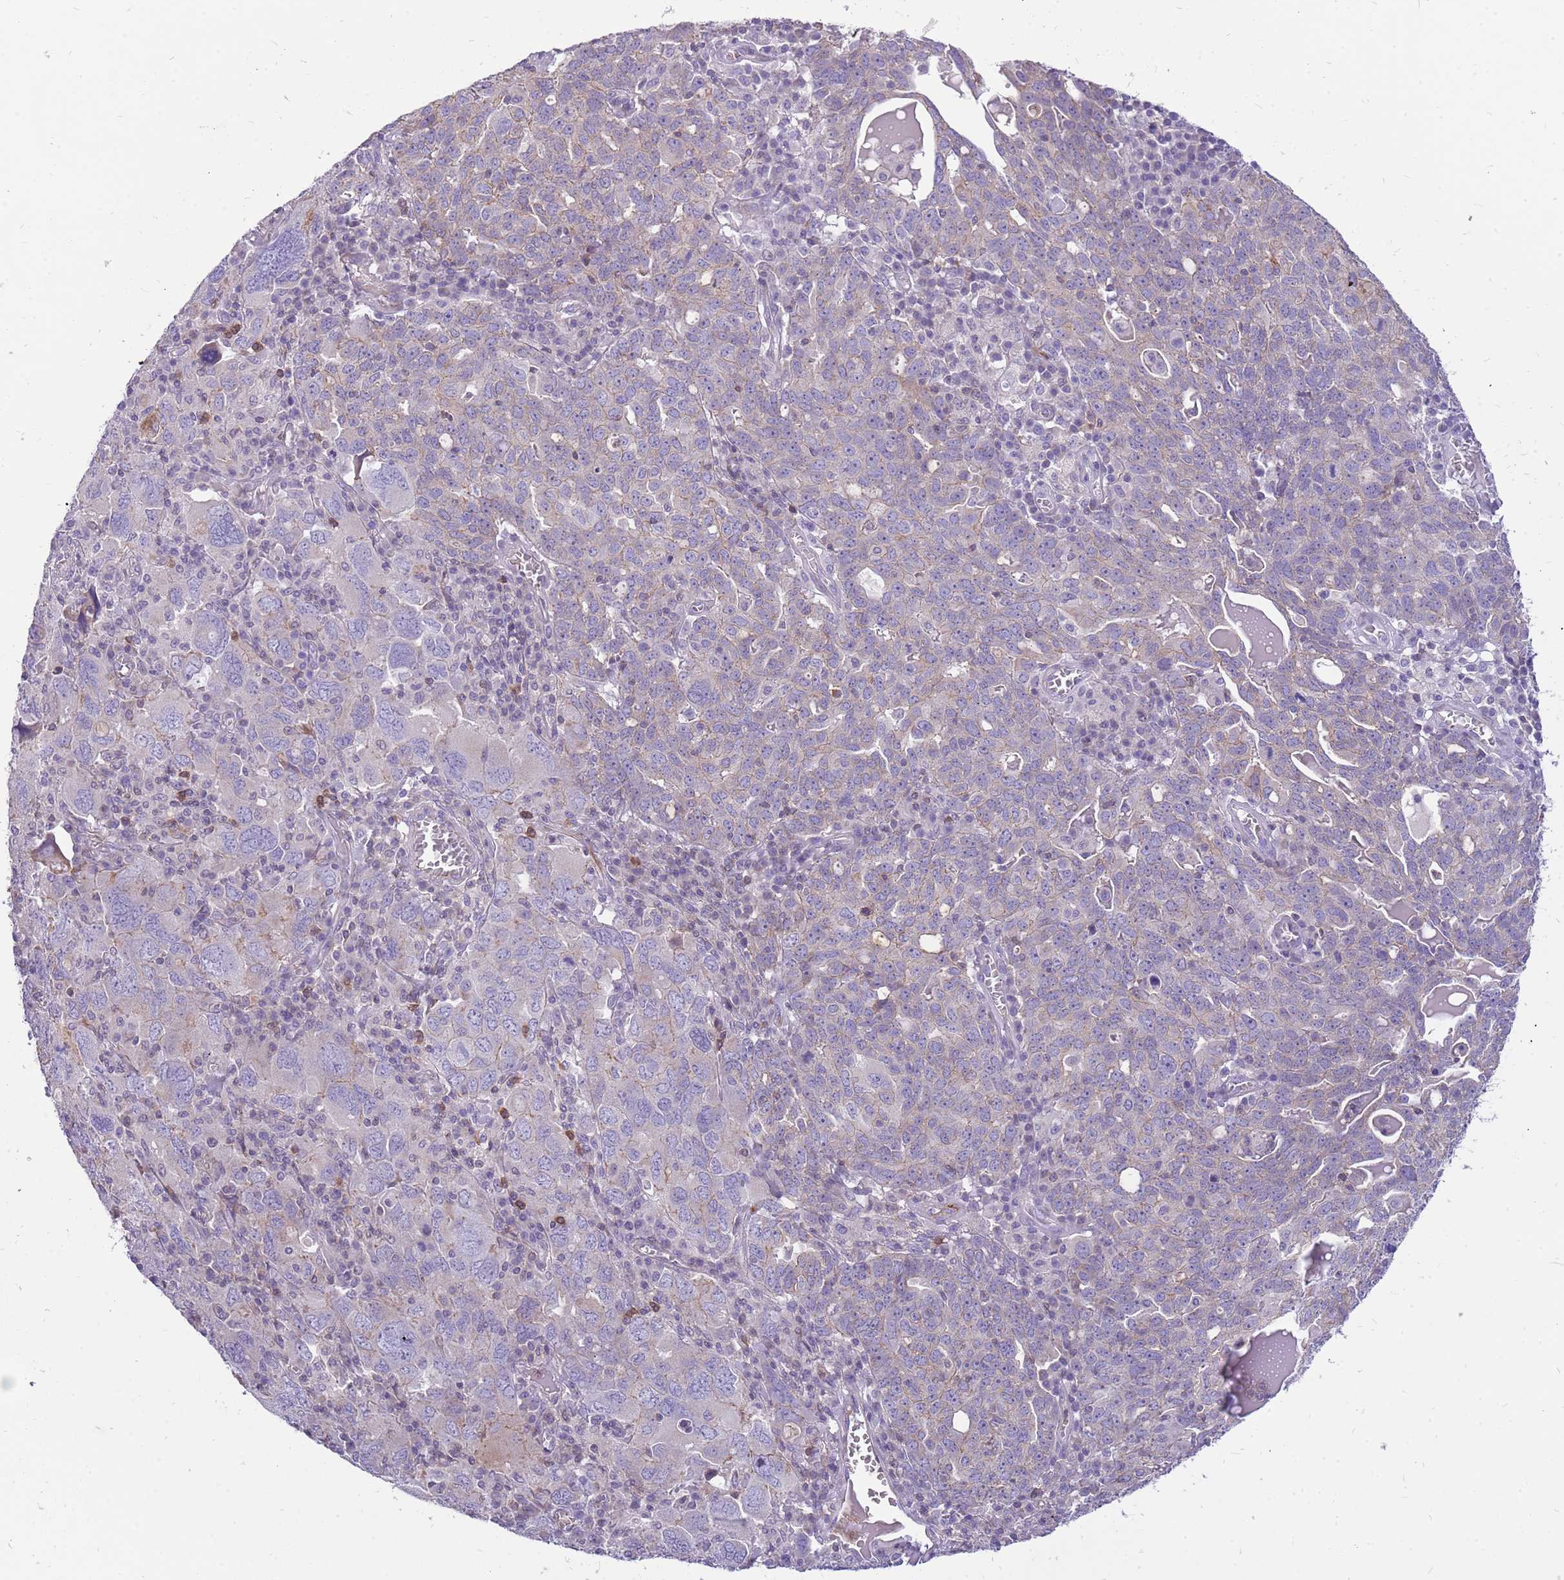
{"staining": {"intensity": "negative", "quantity": "none", "location": "none"}, "tissue": "ovarian cancer", "cell_type": "Tumor cells", "image_type": "cancer", "snomed": [{"axis": "morphology", "description": "Carcinoma, endometroid"}, {"axis": "topography", "description": "Ovary"}], "caption": "This is an IHC histopathology image of human ovarian cancer. There is no positivity in tumor cells.", "gene": "WDR90", "patient": {"sex": "female", "age": 62}}